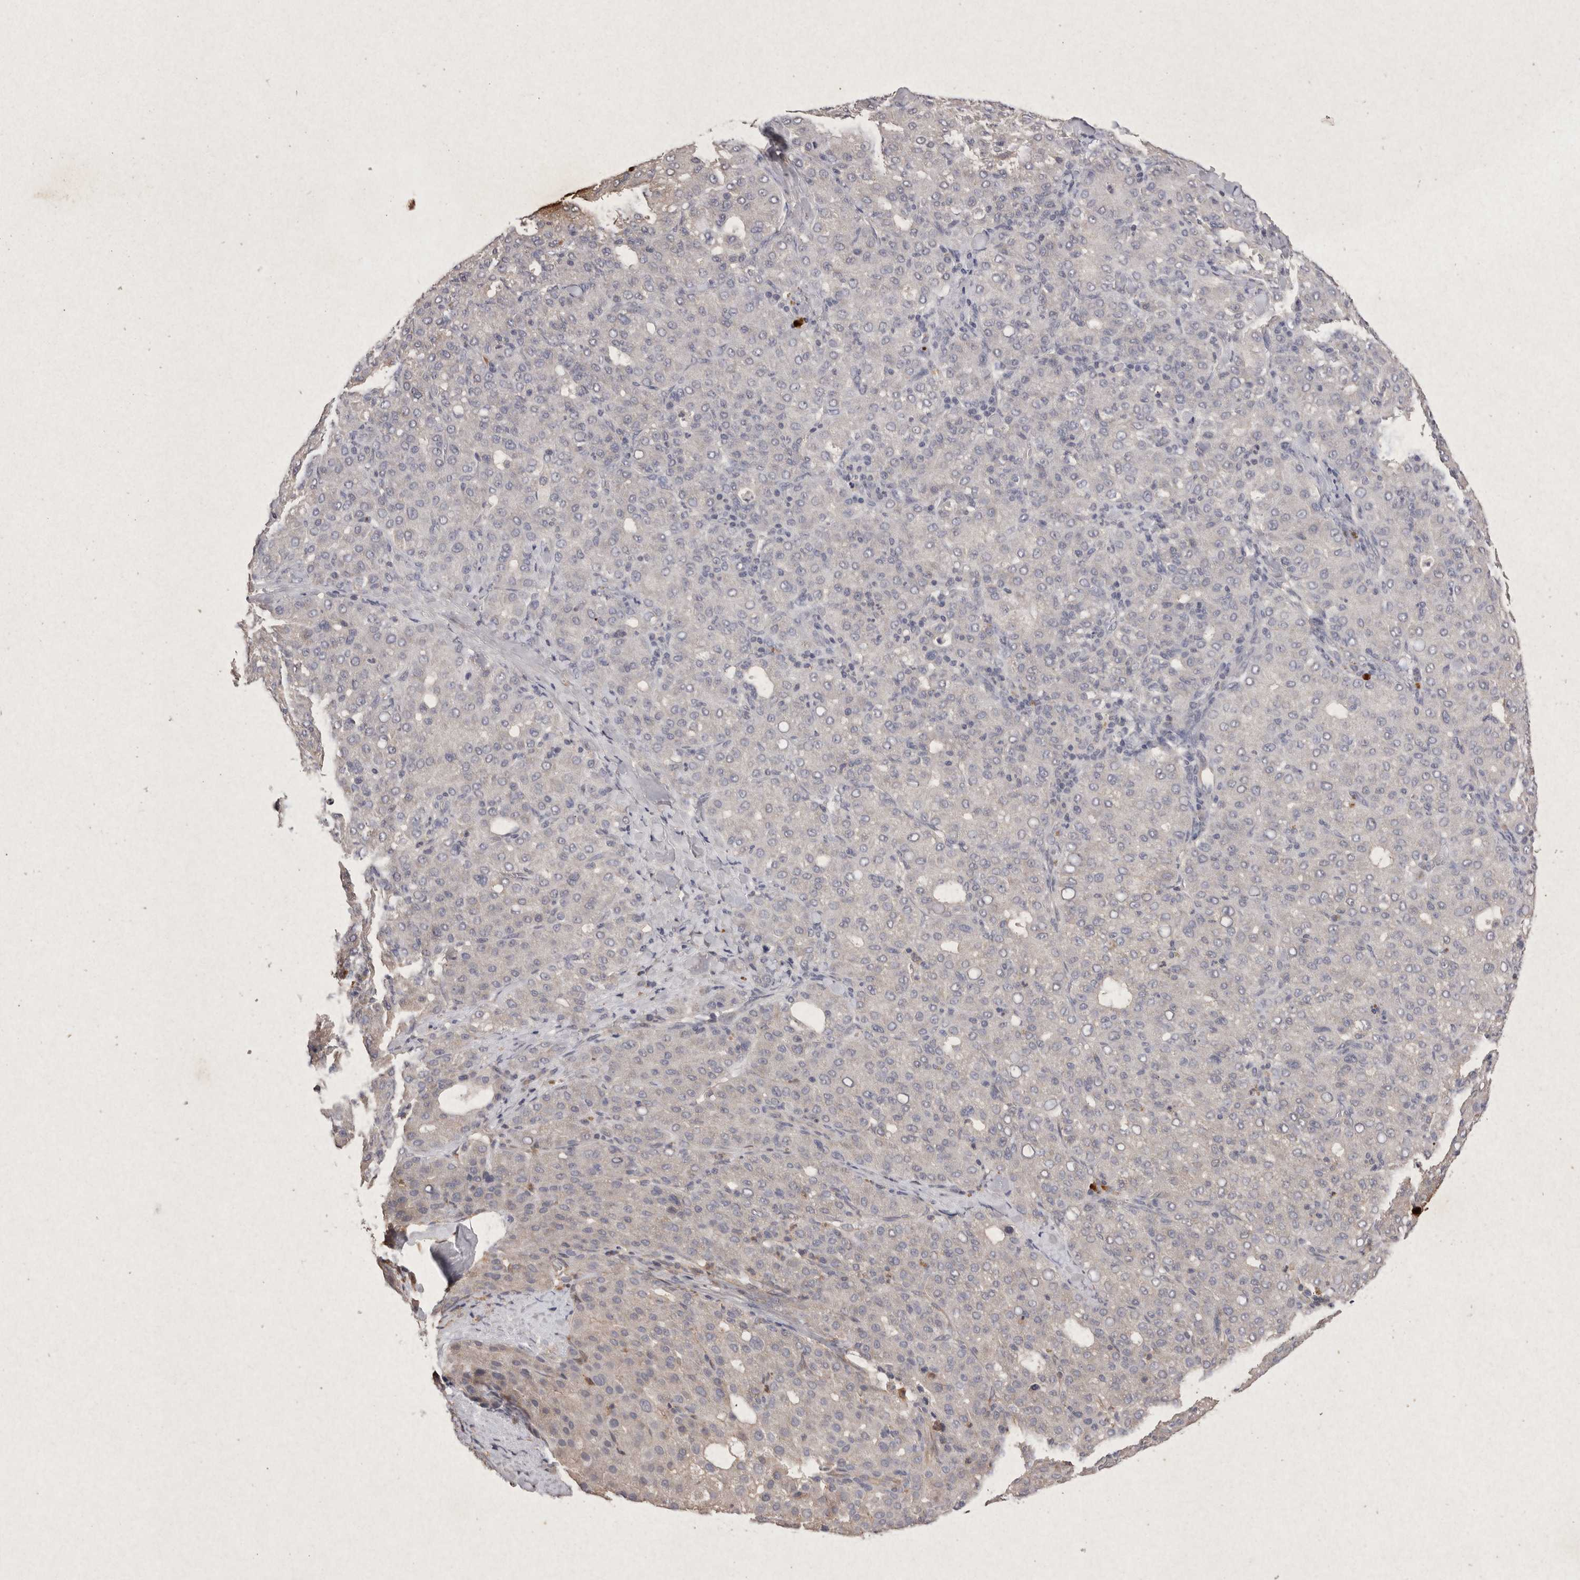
{"staining": {"intensity": "negative", "quantity": "none", "location": "none"}, "tissue": "liver cancer", "cell_type": "Tumor cells", "image_type": "cancer", "snomed": [{"axis": "morphology", "description": "Carcinoma, Hepatocellular, NOS"}, {"axis": "topography", "description": "Liver"}], "caption": "Immunohistochemistry (IHC) of liver cancer (hepatocellular carcinoma) exhibits no positivity in tumor cells. (Immunohistochemistry, brightfield microscopy, high magnification).", "gene": "RASSF3", "patient": {"sex": "male", "age": 65}}